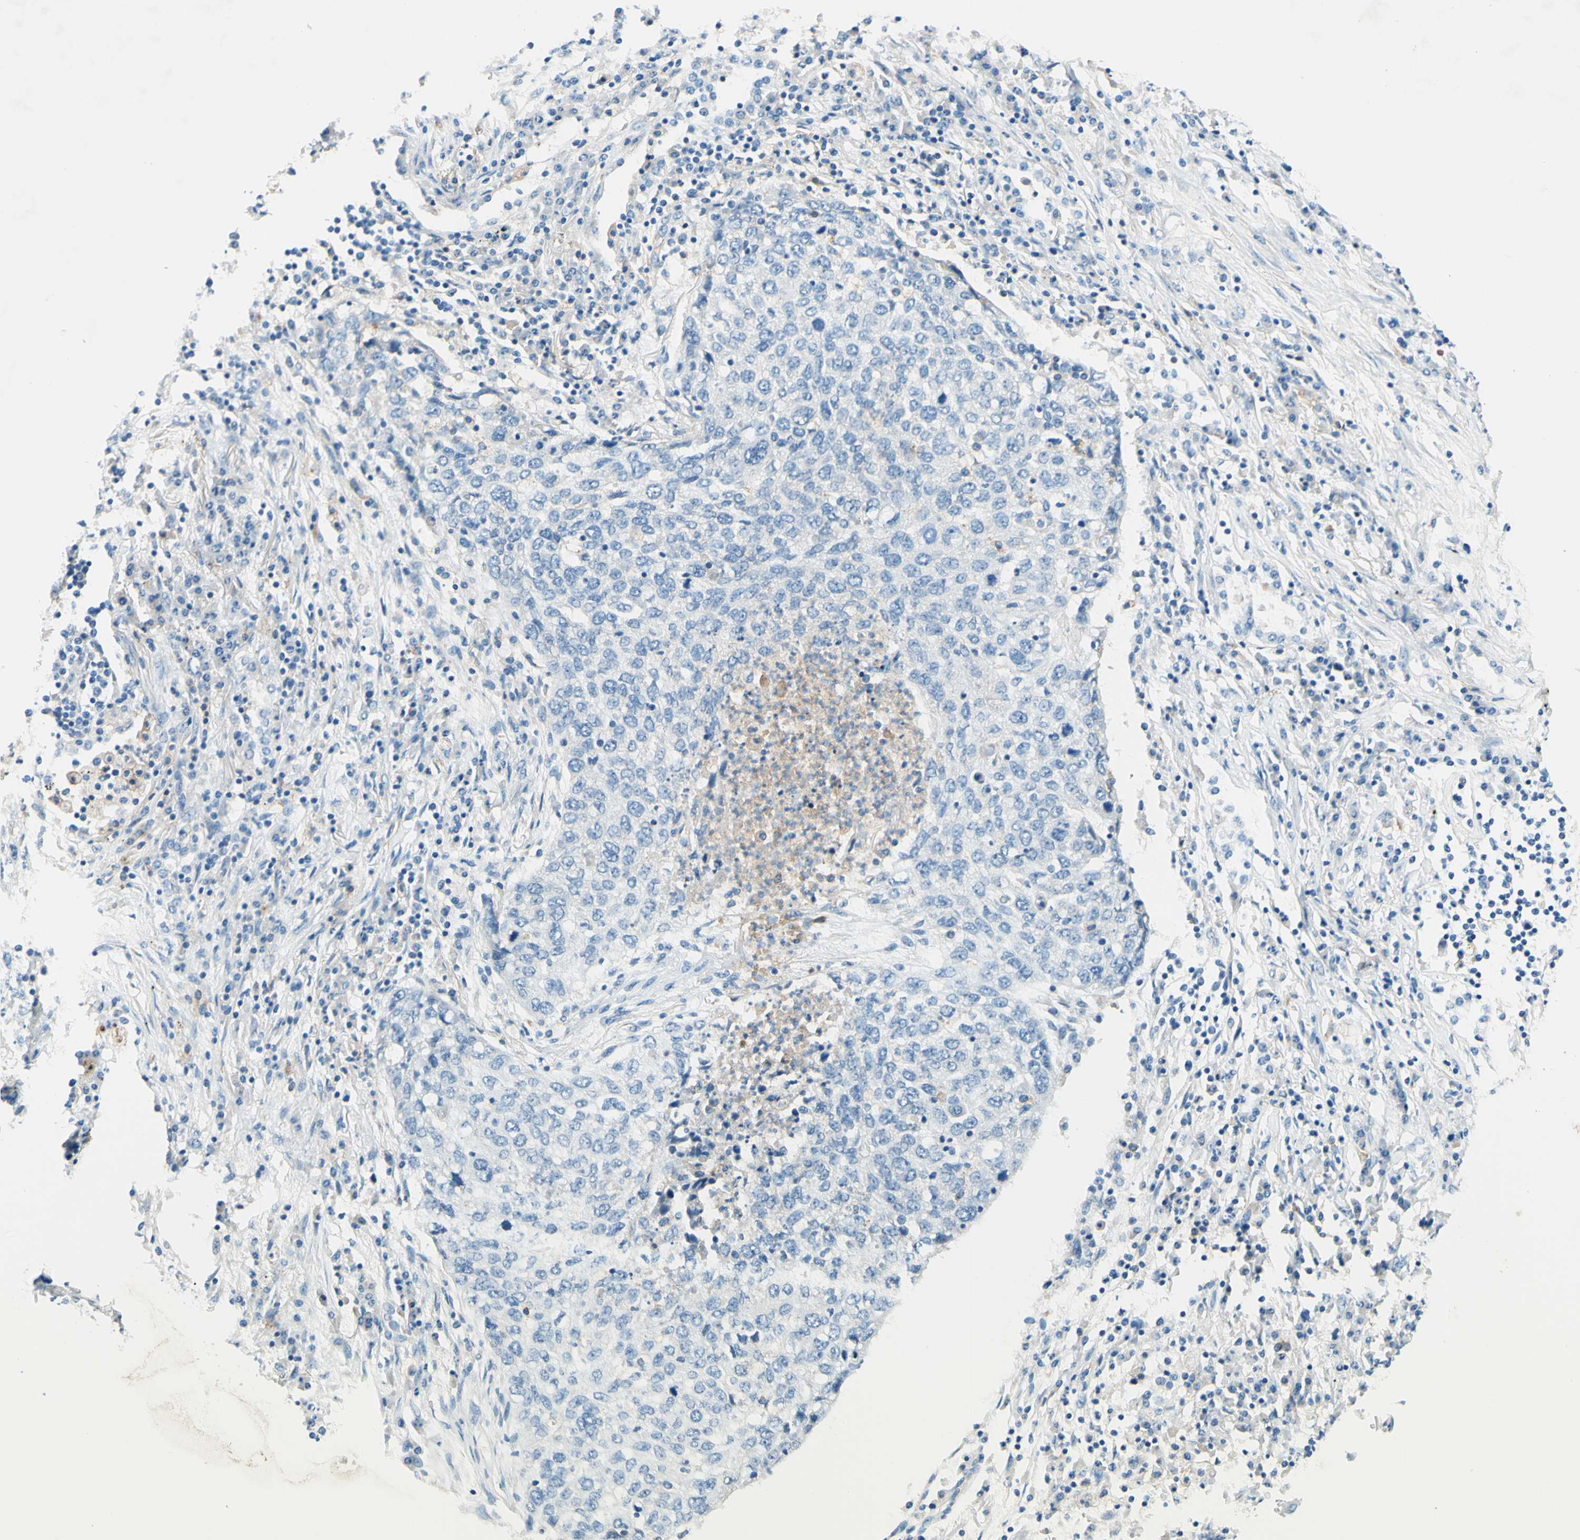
{"staining": {"intensity": "negative", "quantity": "none", "location": "none"}, "tissue": "lung cancer", "cell_type": "Tumor cells", "image_type": "cancer", "snomed": [{"axis": "morphology", "description": "Squamous cell carcinoma, NOS"}, {"axis": "topography", "description": "Lung"}], "caption": "The IHC image has no significant positivity in tumor cells of lung cancer tissue. (DAB (3,3'-diaminobenzidine) IHC visualized using brightfield microscopy, high magnification).", "gene": "SIGLEC9", "patient": {"sex": "female", "age": 63}}